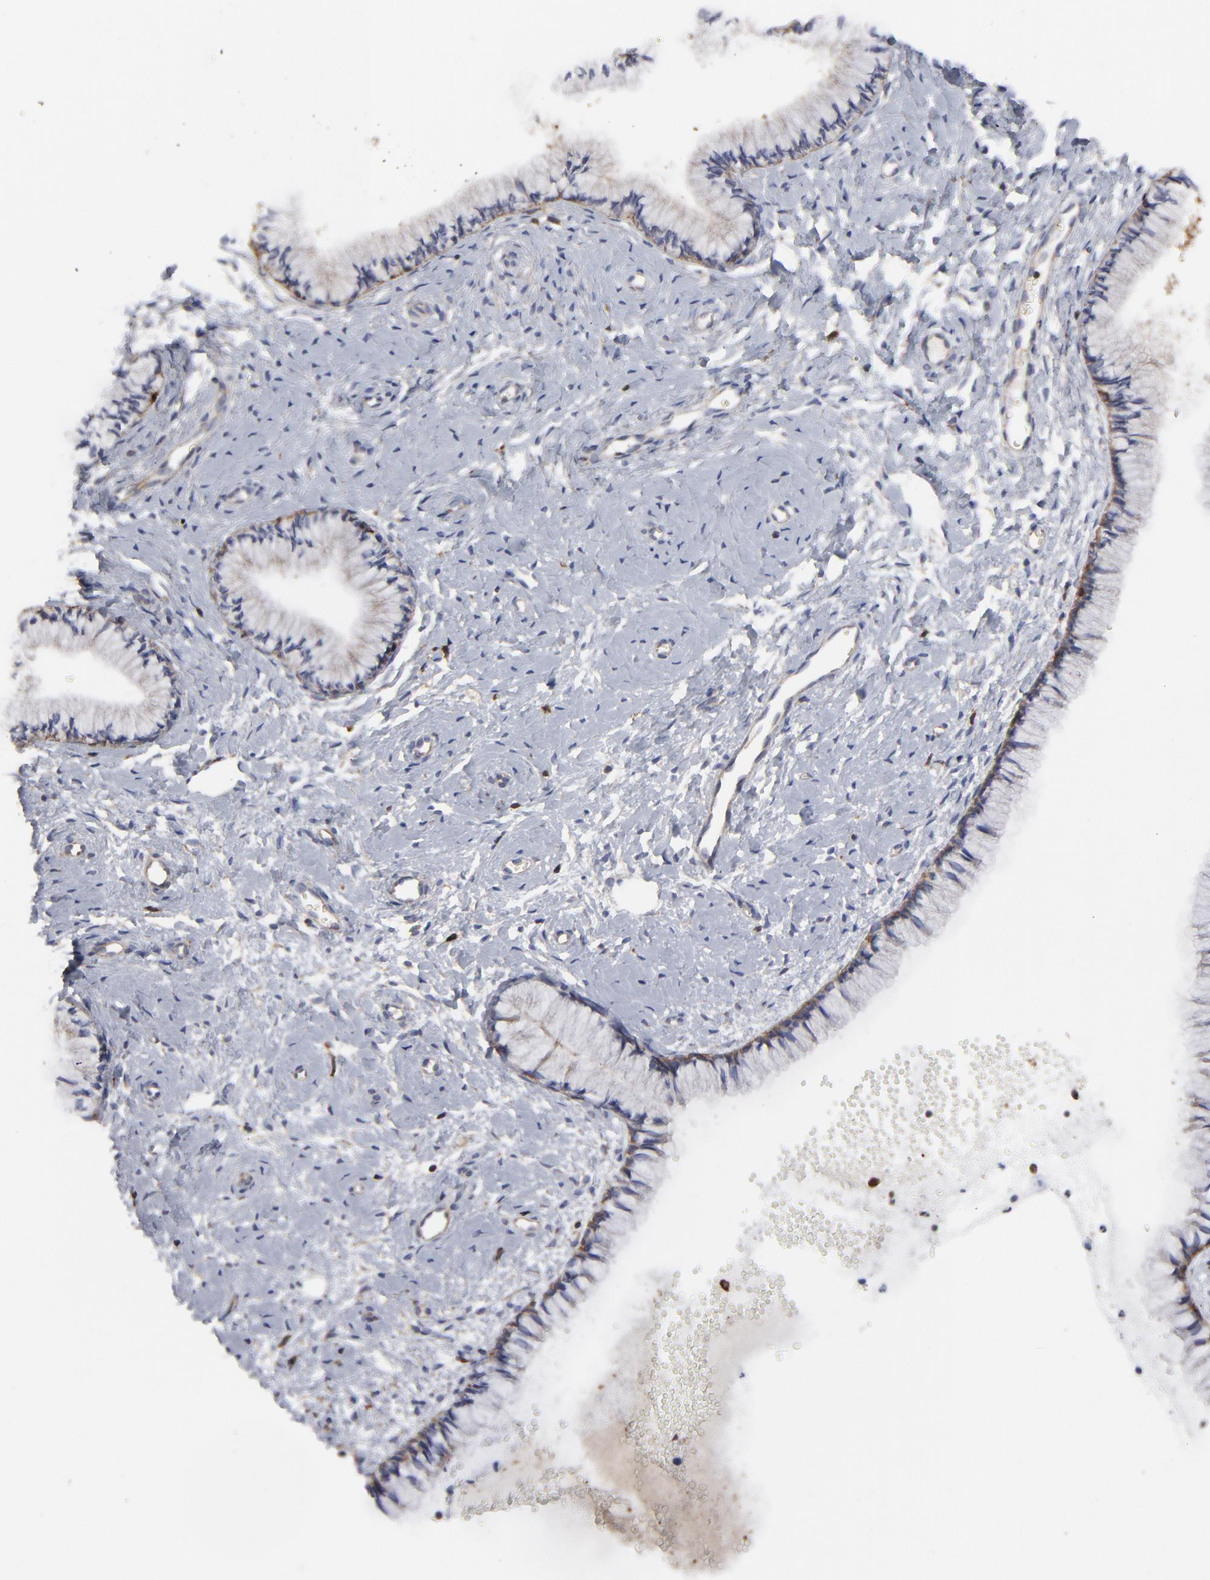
{"staining": {"intensity": "moderate", "quantity": ">75%", "location": "cytoplasmic/membranous"}, "tissue": "cervix", "cell_type": "Glandular cells", "image_type": "normal", "snomed": [{"axis": "morphology", "description": "Normal tissue, NOS"}, {"axis": "topography", "description": "Cervix"}], "caption": "Immunohistochemistry of normal human cervix displays medium levels of moderate cytoplasmic/membranous expression in approximately >75% of glandular cells.", "gene": "MAP2K1", "patient": {"sex": "female", "age": 46}}